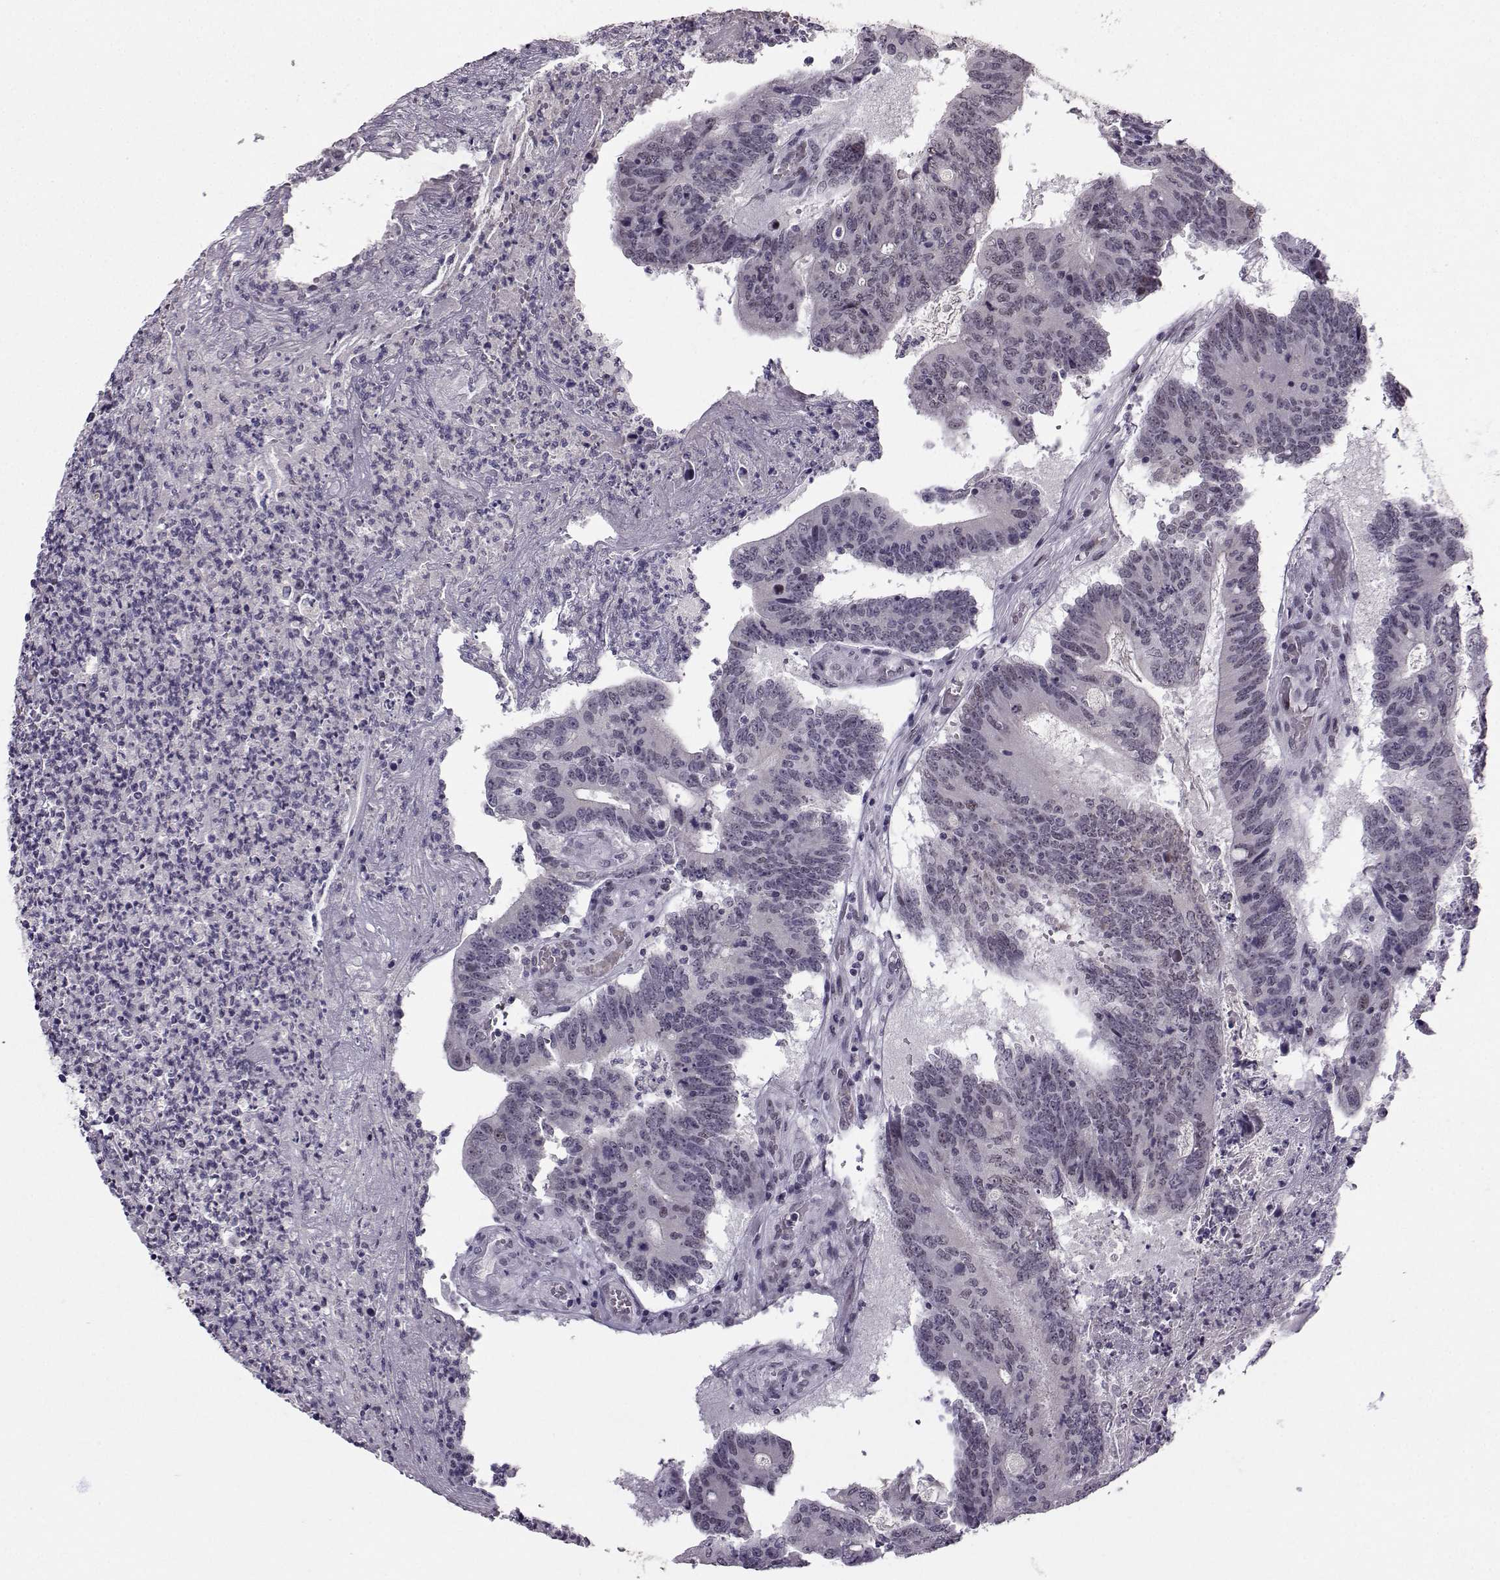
{"staining": {"intensity": "negative", "quantity": "none", "location": "none"}, "tissue": "colorectal cancer", "cell_type": "Tumor cells", "image_type": "cancer", "snomed": [{"axis": "morphology", "description": "Adenocarcinoma, NOS"}, {"axis": "topography", "description": "Colon"}], "caption": "This is an immunohistochemistry histopathology image of human adenocarcinoma (colorectal). There is no positivity in tumor cells.", "gene": "LIN28A", "patient": {"sex": "female", "age": 70}}